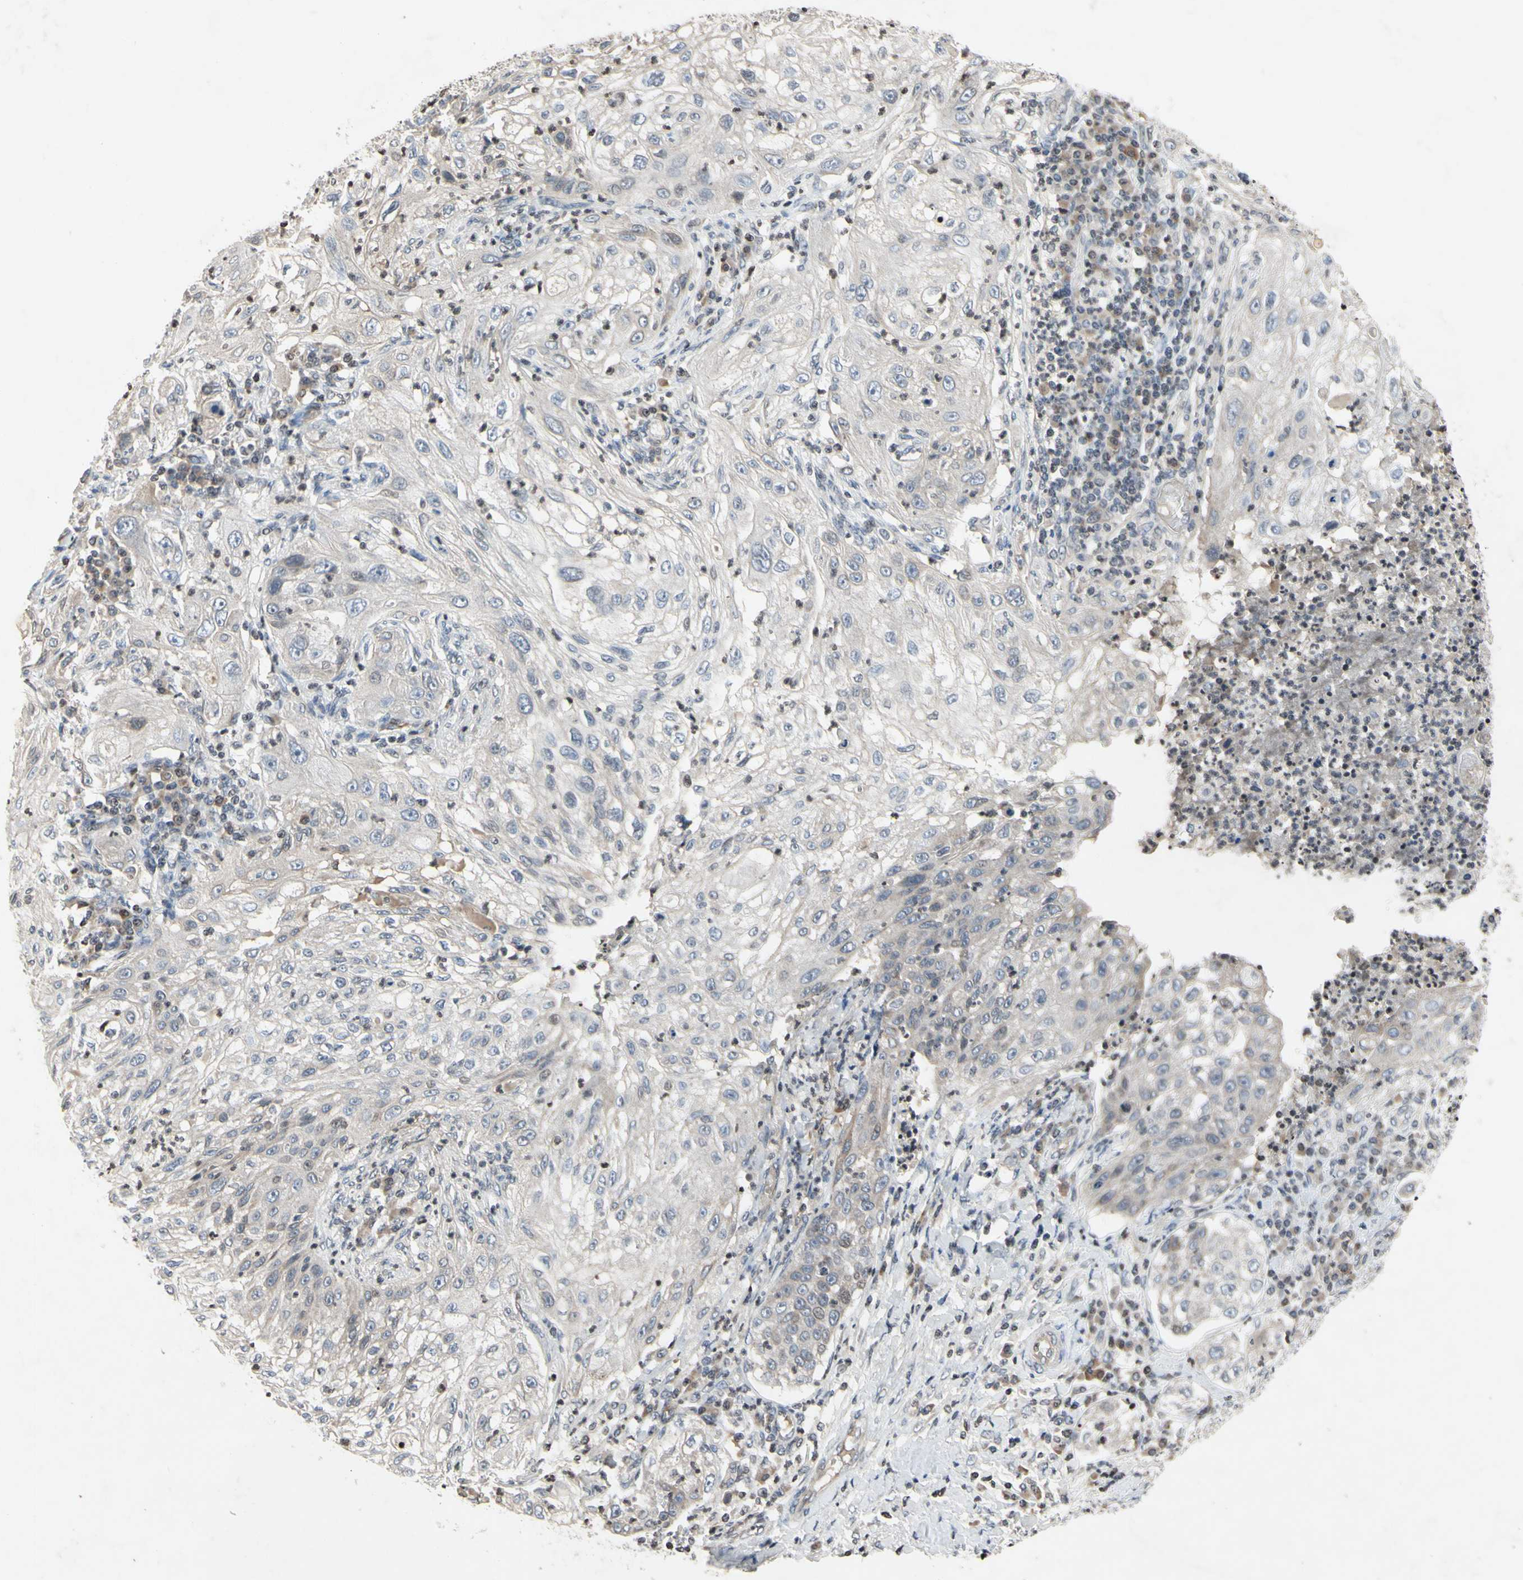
{"staining": {"intensity": "weak", "quantity": "<25%", "location": "nuclear"}, "tissue": "lung cancer", "cell_type": "Tumor cells", "image_type": "cancer", "snomed": [{"axis": "morphology", "description": "Inflammation, NOS"}, {"axis": "morphology", "description": "Squamous cell carcinoma, NOS"}, {"axis": "topography", "description": "Lymph node"}, {"axis": "topography", "description": "Soft tissue"}, {"axis": "topography", "description": "Lung"}], "caption": "Human squamous cell carcinoma (lung) stained for a protein using IHC demonstrates no staining in tumor cells.", "gene": "ARG1", "patient": {"sex": "male", "age": 66}}